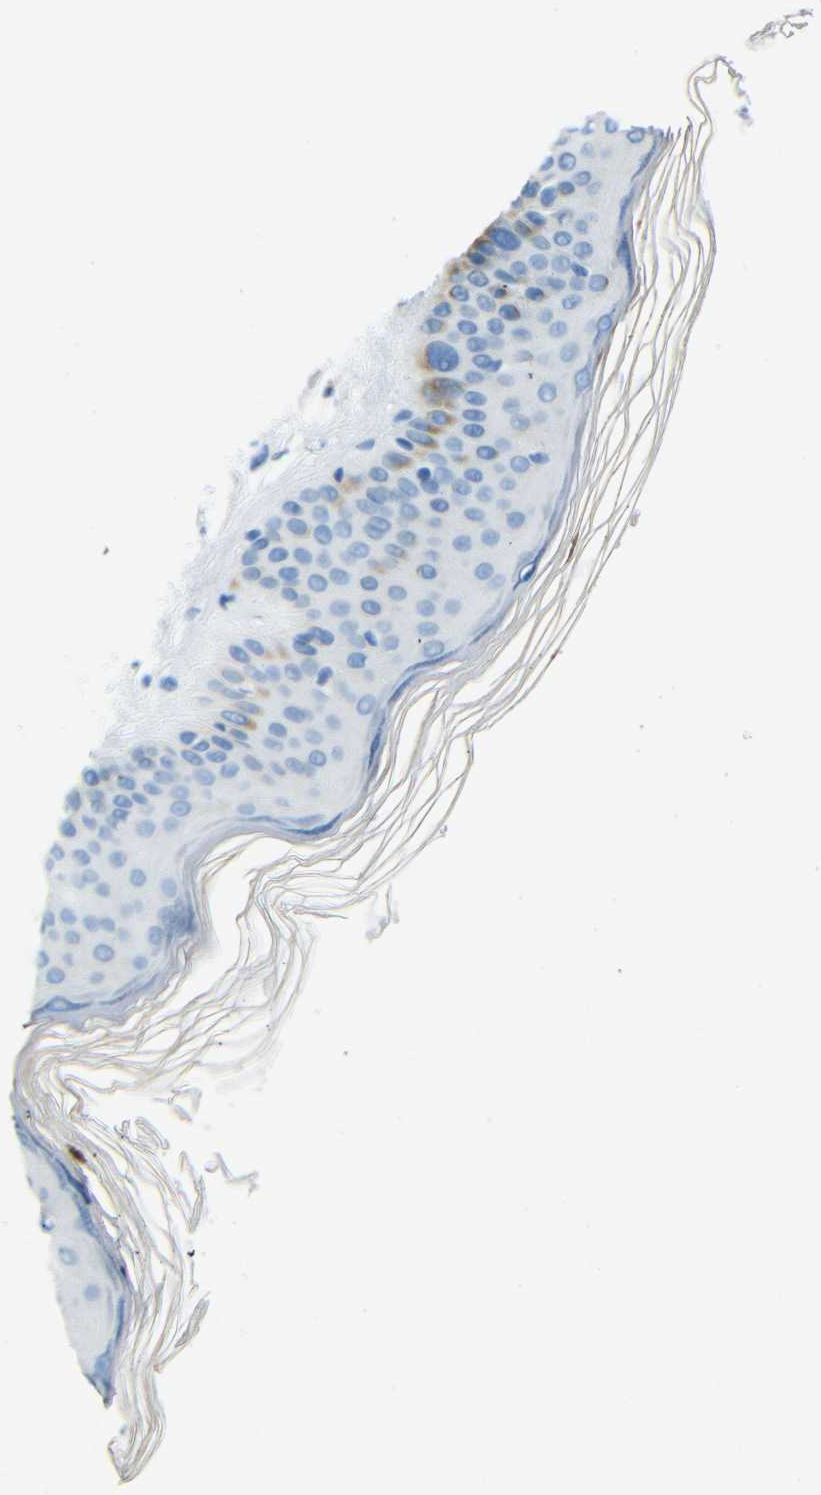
{"staining": {"intensity": "negative", "quantity": "none", "location": "none"}, "tissue": "skin", "cell_type": "Fibroblasts", "image_type": "normal", "snomed": [{"axis": "morphology", "description": "Normal tissue, NOS"}, {"axis": "topography", "description": "Skin"}], "caption": "IHC of normal human skin displays no expression in fibroblasts. Brightfield microscopy of immunohistochemistry stained with DAB (3,3'-diaminobenzidine) (brown) and hematoxylin (blue), captured at high magnification.", "gene": "FBN2", "patient": {"sex": "male", "age": 71}}